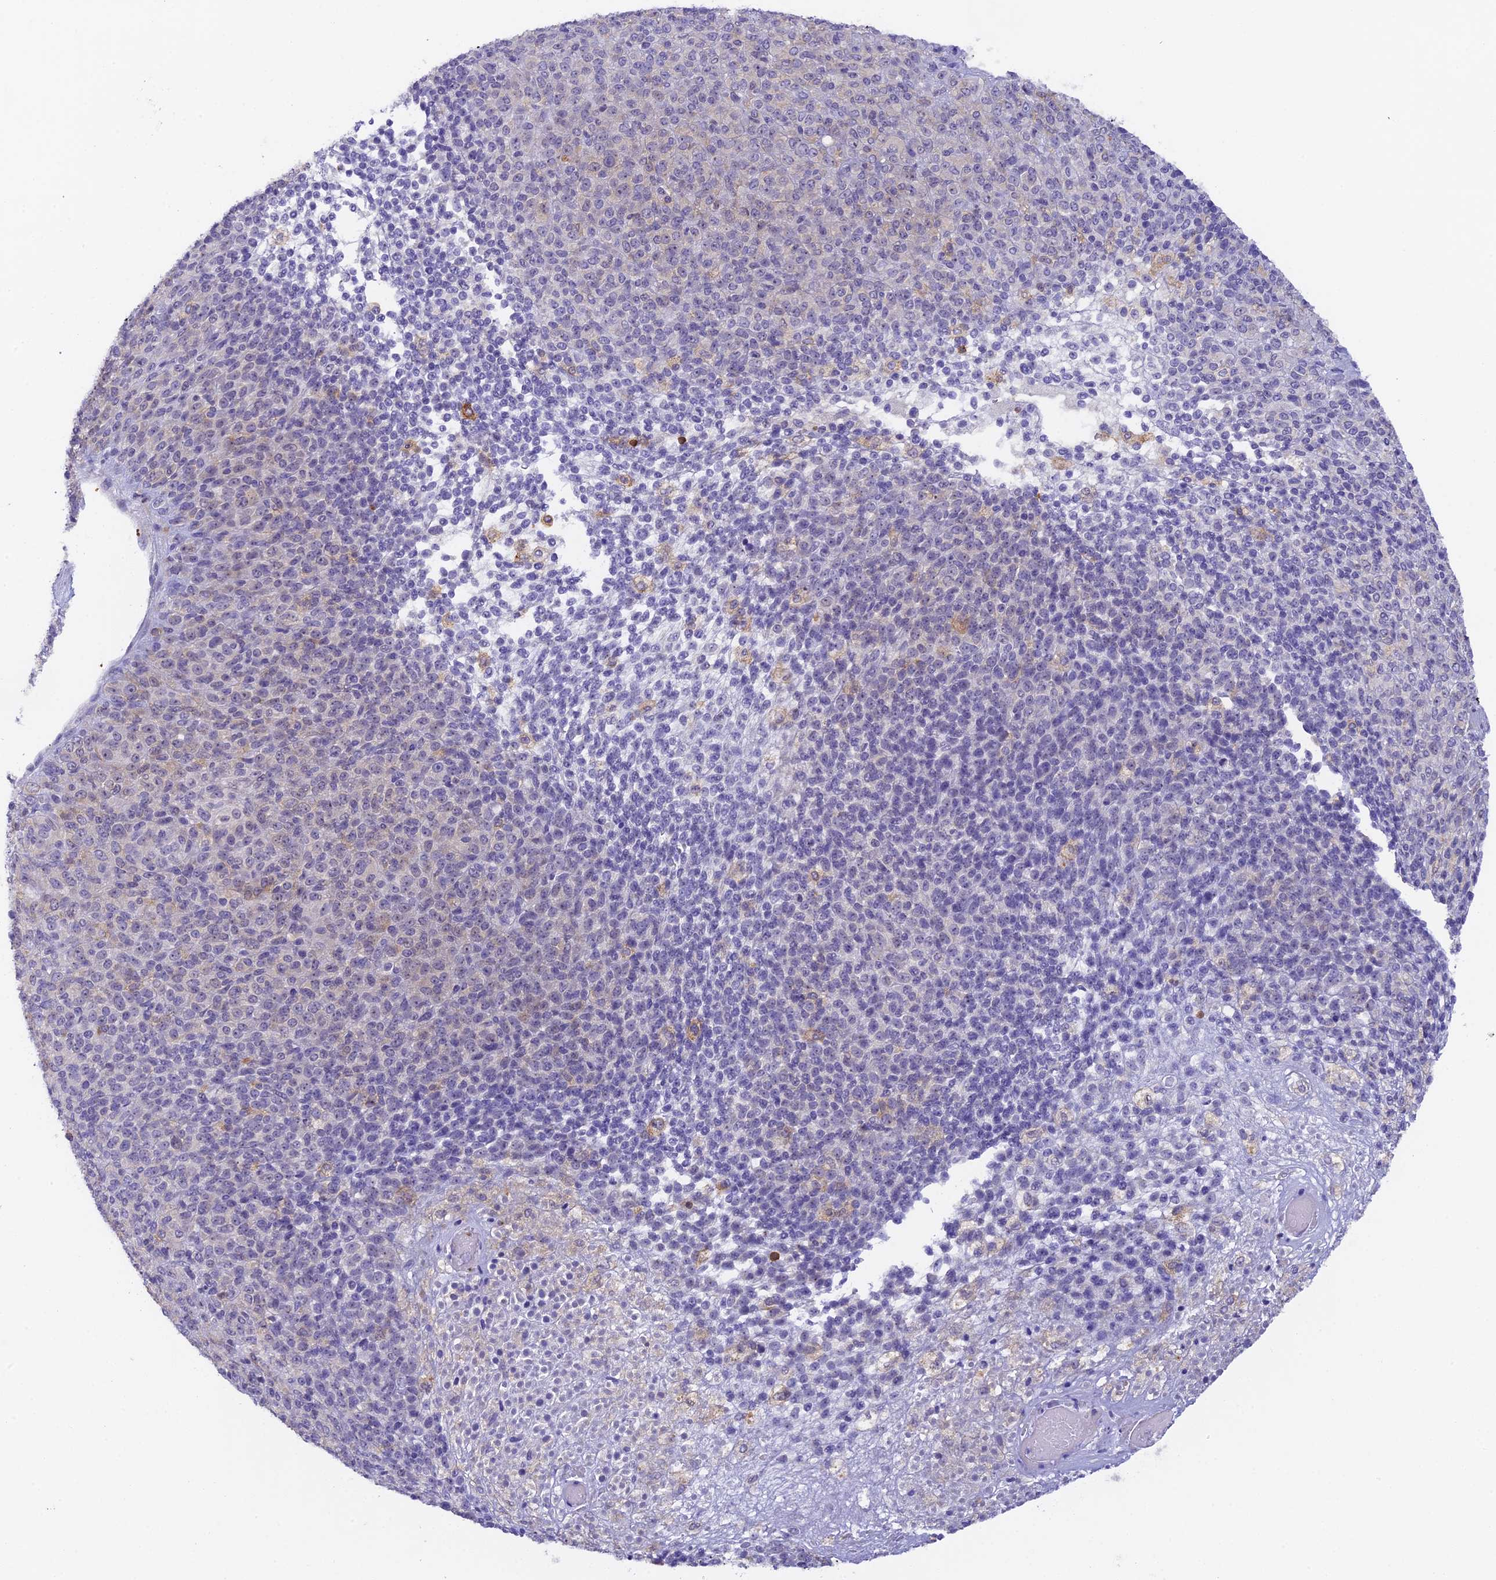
{"staining": {"intensity": "negative", "quantity": "none", "location": "none"}, "tissue": "melanoma", "cell_type": "Tumor cells", "image_type": "cancer", "snomed": [{"axis": "morphology", "description": "Malignant melanoma, Metastatic site"}, {"axis": "topography", "description": "Brain"}], "caption": "Image shows no significant protein positivity in tumor cells of melanoma.", "gene": "FYB1", "patient": {"sex": "female", "age": 56}}